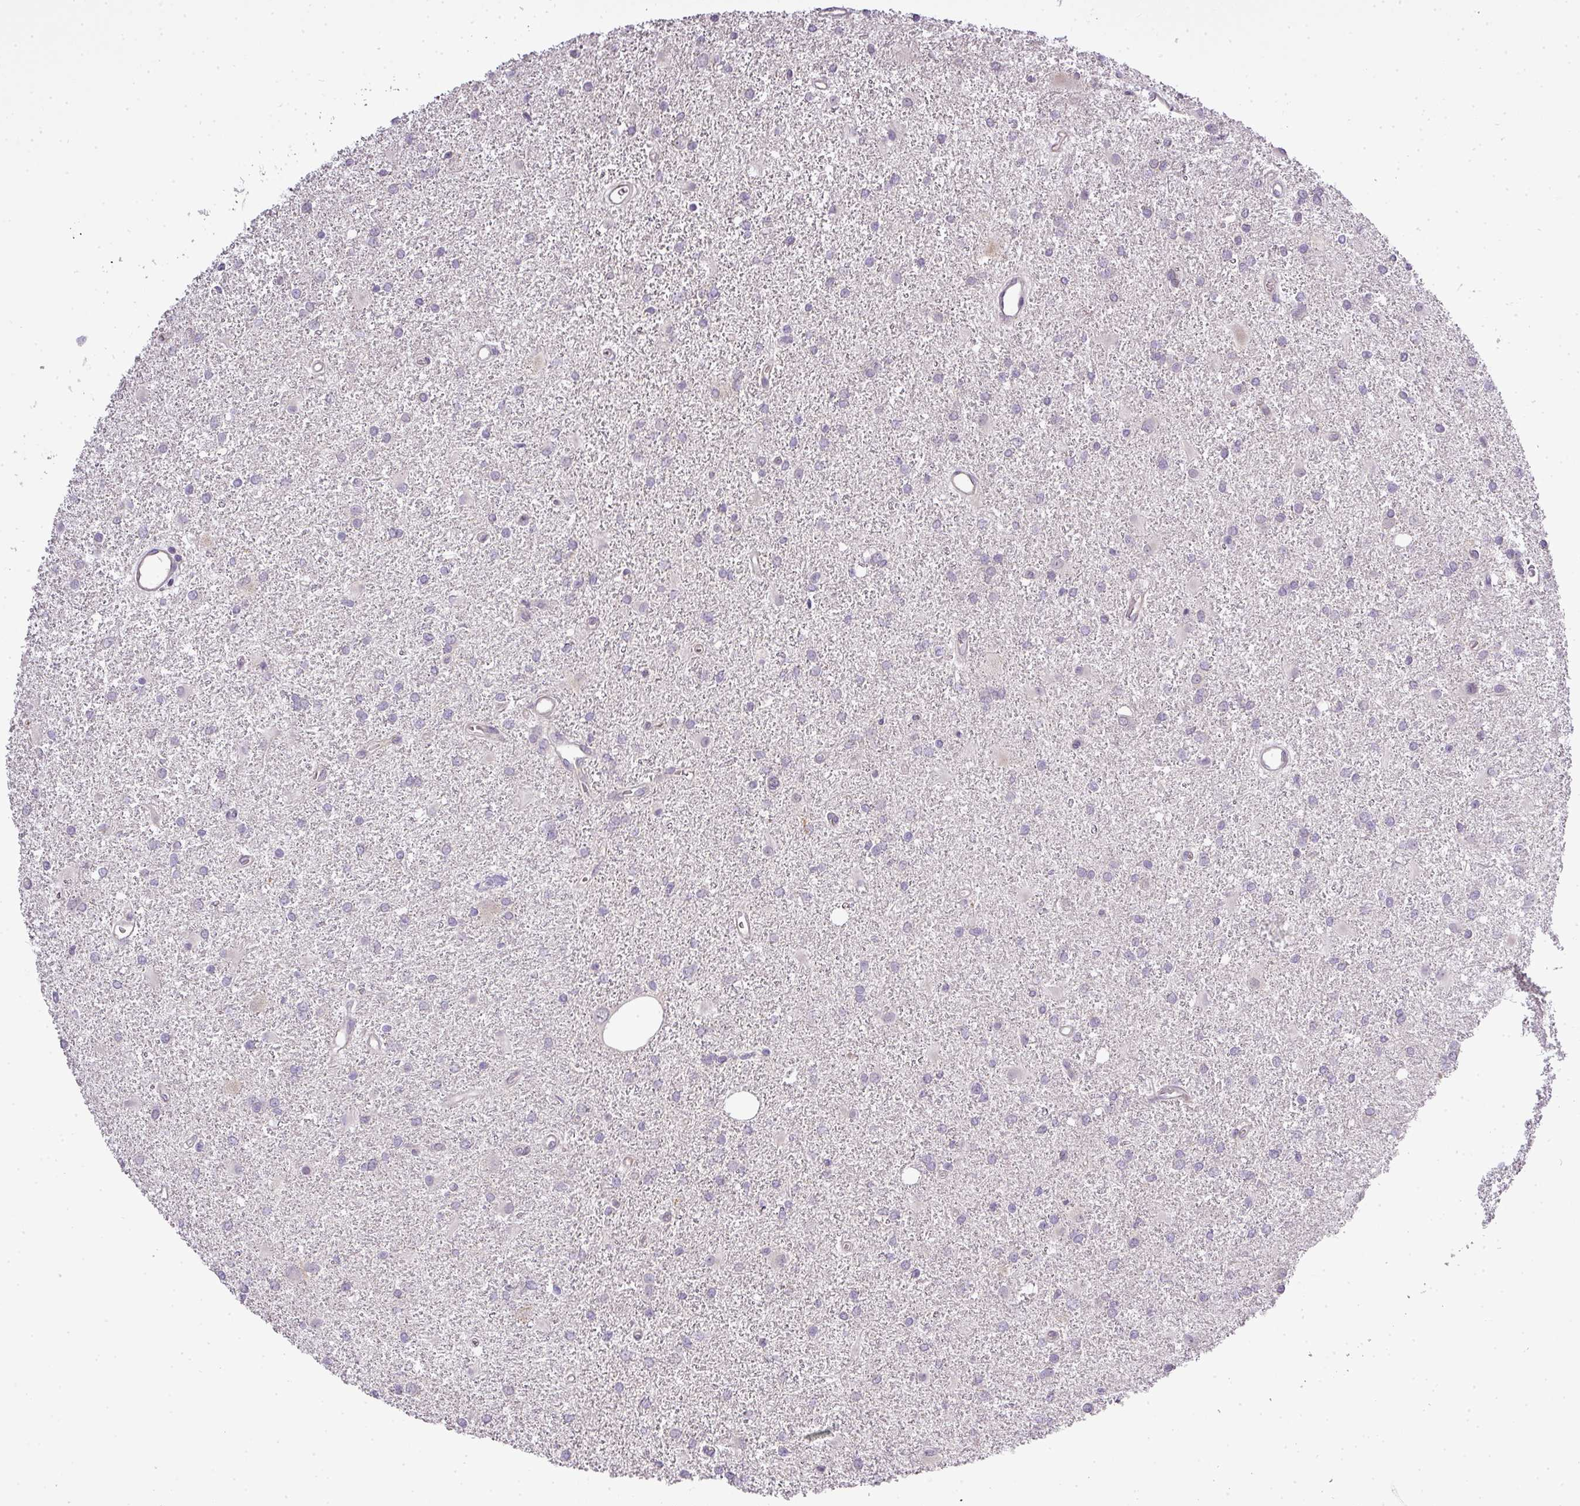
{"staining": {"intensity": "negative", "quantity": "none", "location": "none"}, "tissue": "glioma", "cell_type": "Tumor cells", "image_type": "cancer", "snomed": [{"axis": "morphology", "description": "Glioma, malignant, High grade"}, {"axis": "topography", "description": "Brain"}], "caption": "Photomicrograph shows no significant protein positivity in tumor cells of glioma.", "gene": "ZDHHC1", "patient": {"sex": "female", "age": 50}}